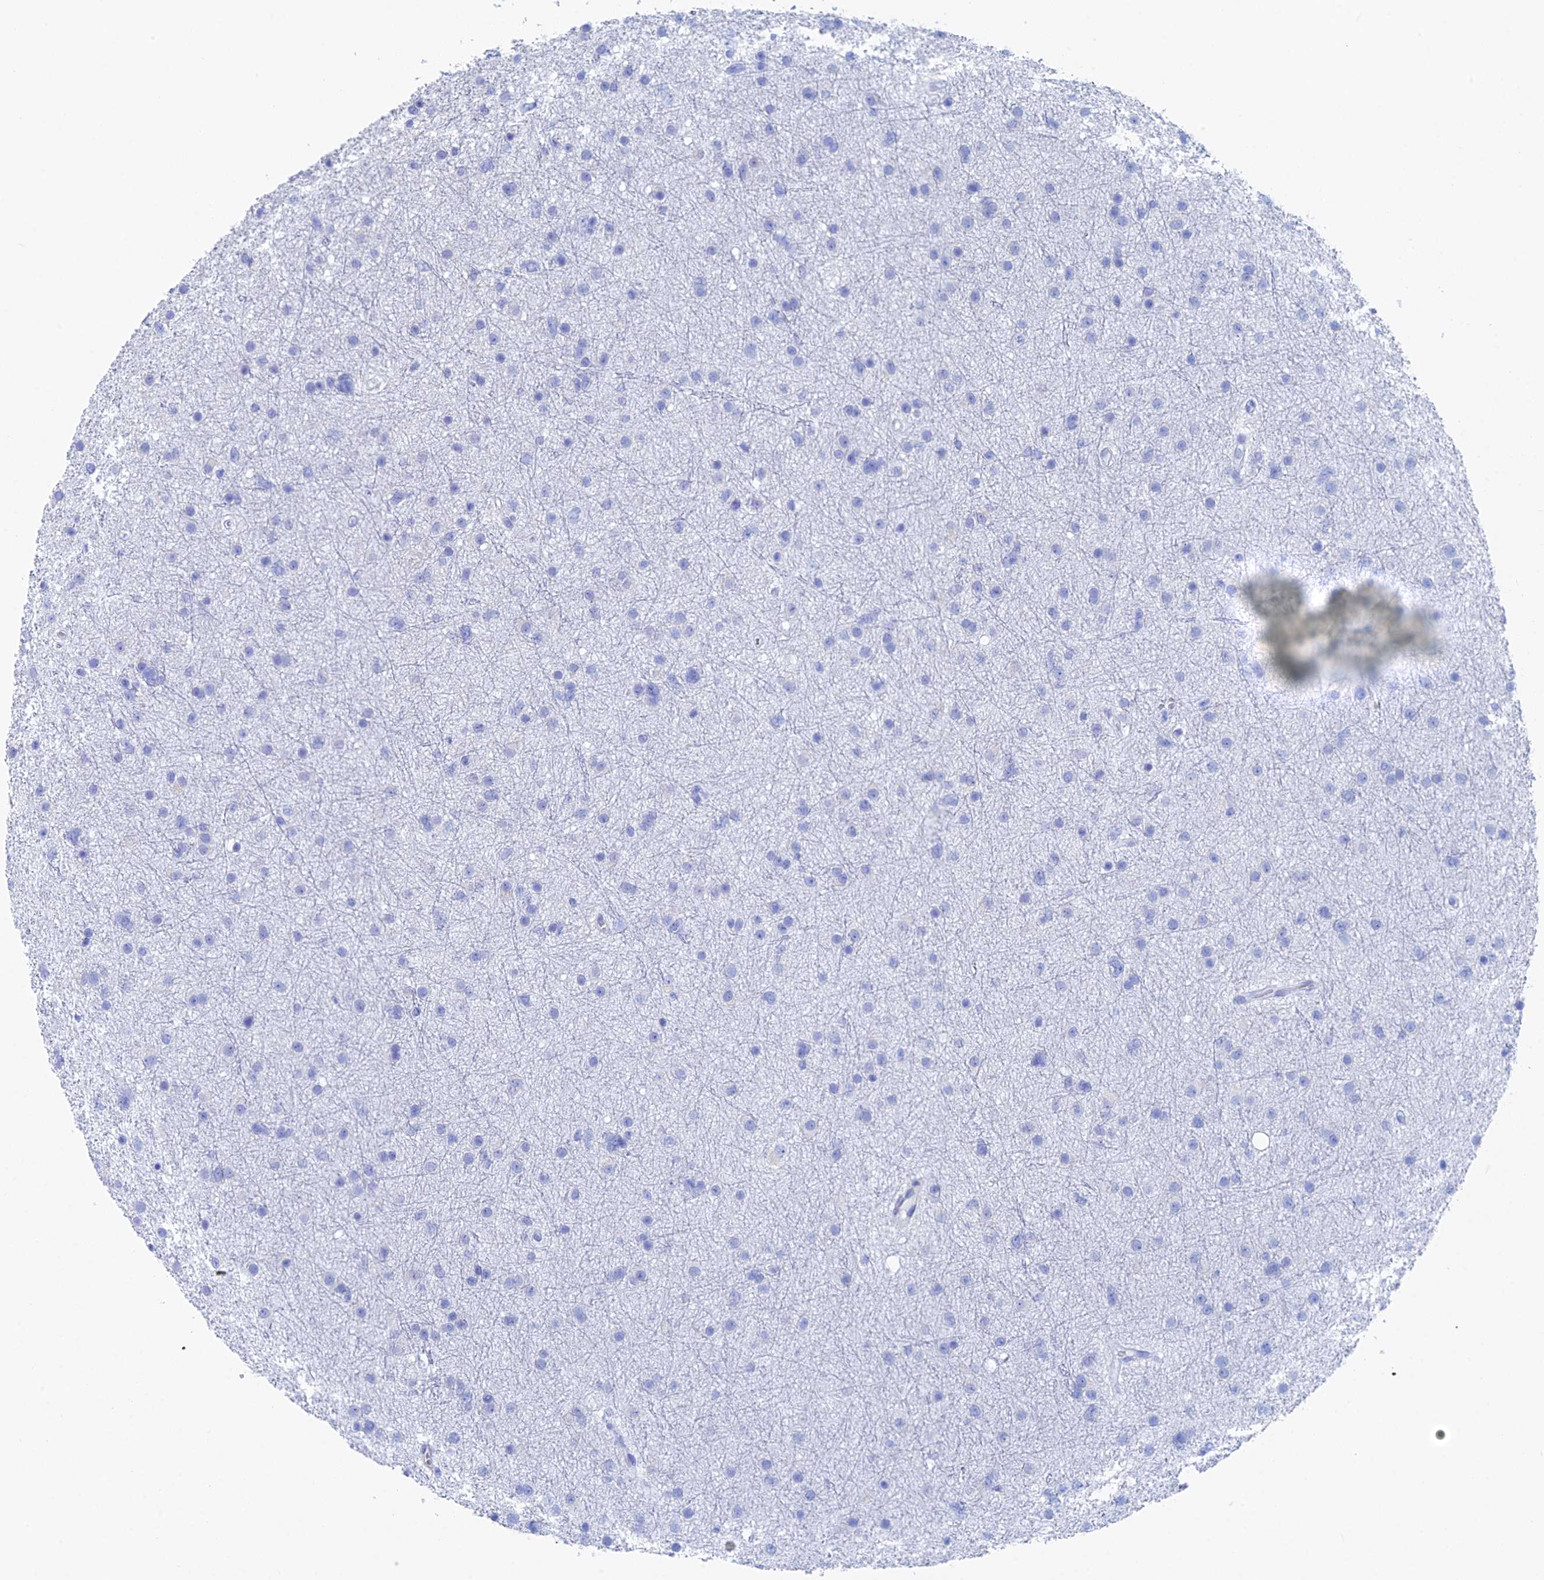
{"staining": {"intensity": "negative", "quantity": "none", "location": "none"}, "tissue": "glioma", "cell_type": "Tumor cells", "image_type": "cancer", "snomed": [{"axis": "morphology", "description": "Glioma, malignant, Low grade"}, {"axis": "topography", "description": "Cerebral cortex"}], "caption": "An immunohistochemistry (IHC) image of low-grade glioma (malignant) is shown. There is no staining in tumor cells of low-grade glioma (malignant).", "gene": "KCNK18", "patient": {"sex": "female", "age": 39}}